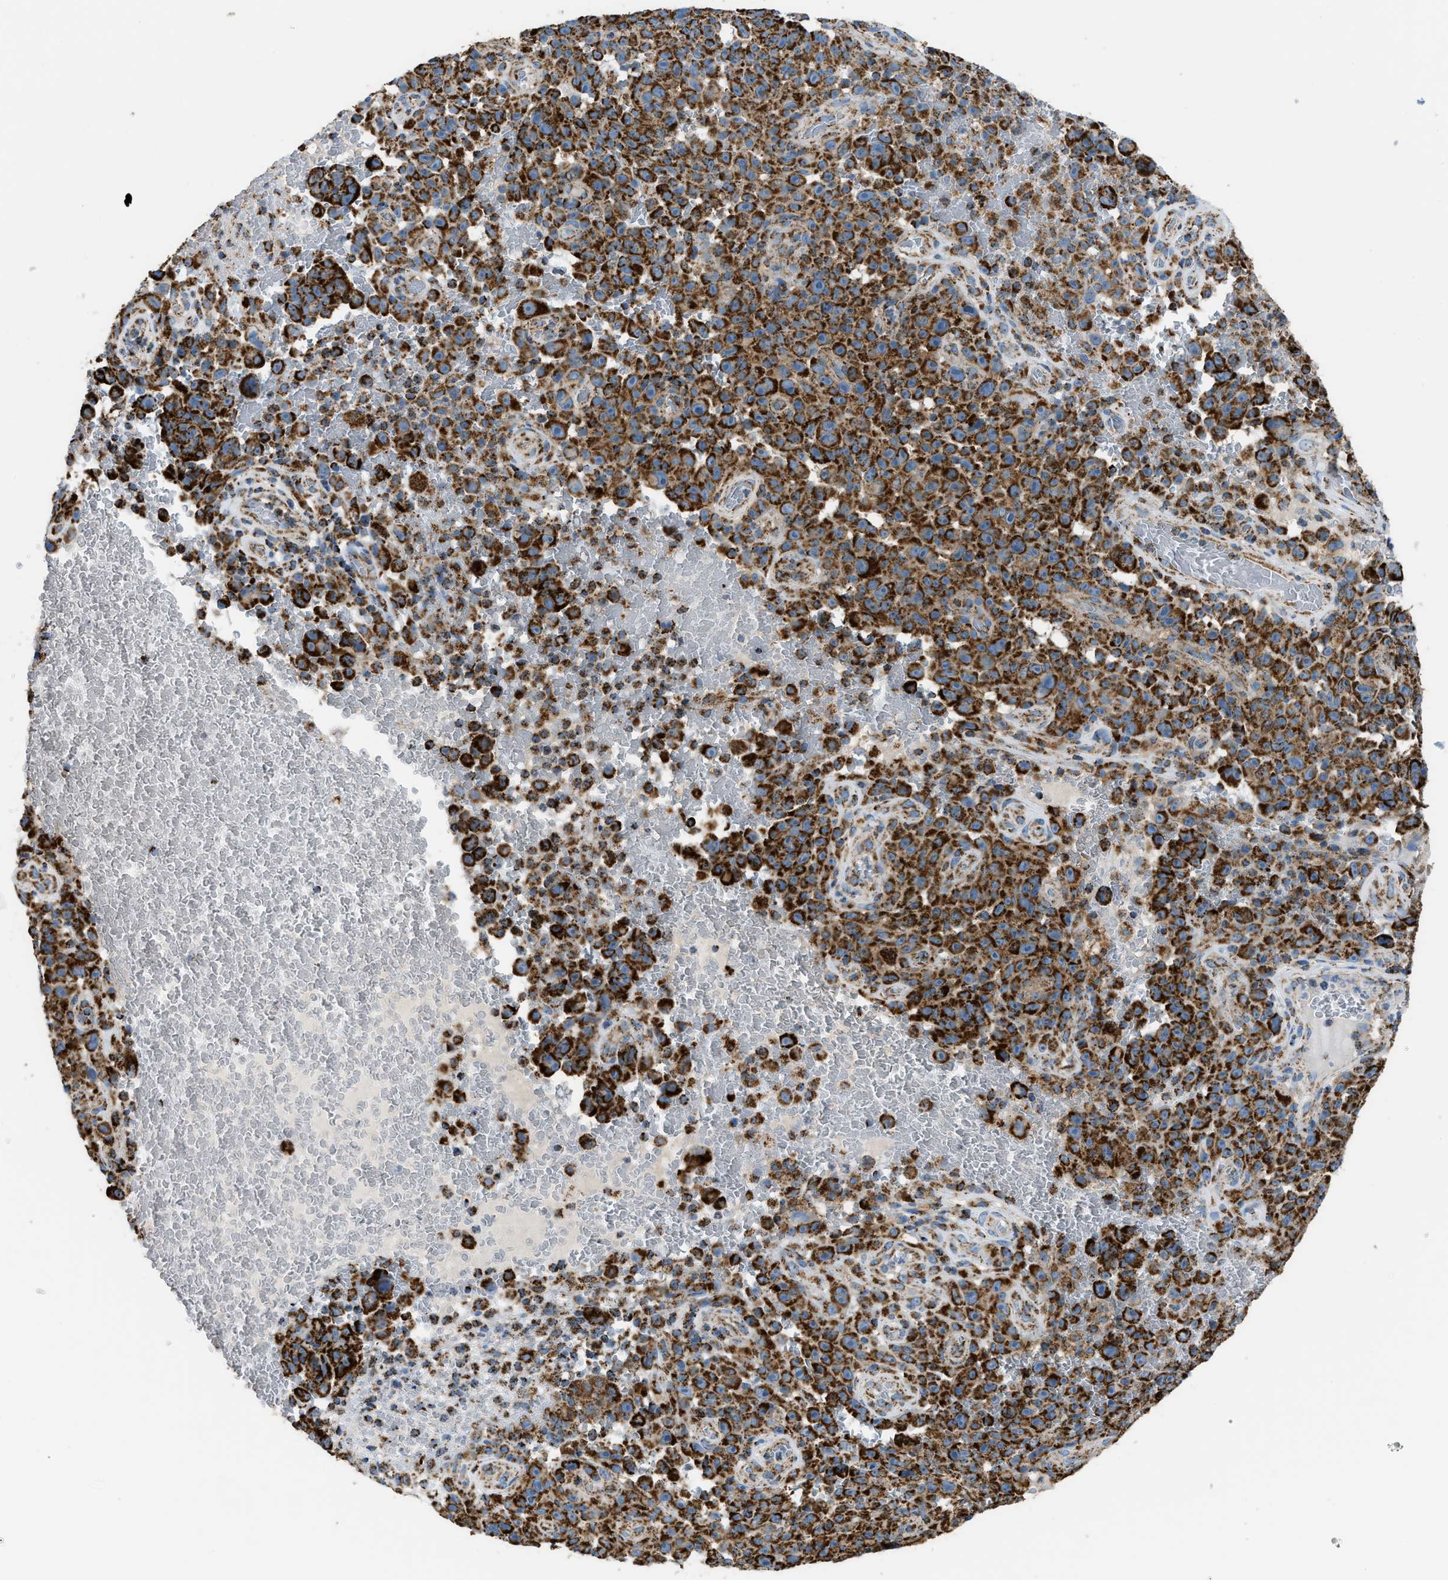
{"staining": {"intensity": "strong", "quantity": ">75%", "location": "cytoplasmic/membranous"}, "tissue": "melanoma", "cell_type": "Tumor cells", "image_type": "cancer", "snomed": [{"axis": "morphology", "description": "Malignant melanoma, NOS"}, {"axis": "topography", "description": "Skin"}], "caption": "Human malignant melanoma stained with a brown dye demonstrates strong cytoplasmic/membranous positive staining in approximately >75% of tumor cells.", "gene": "ETFB", "patient": {"sex": "female", "age": 82}}